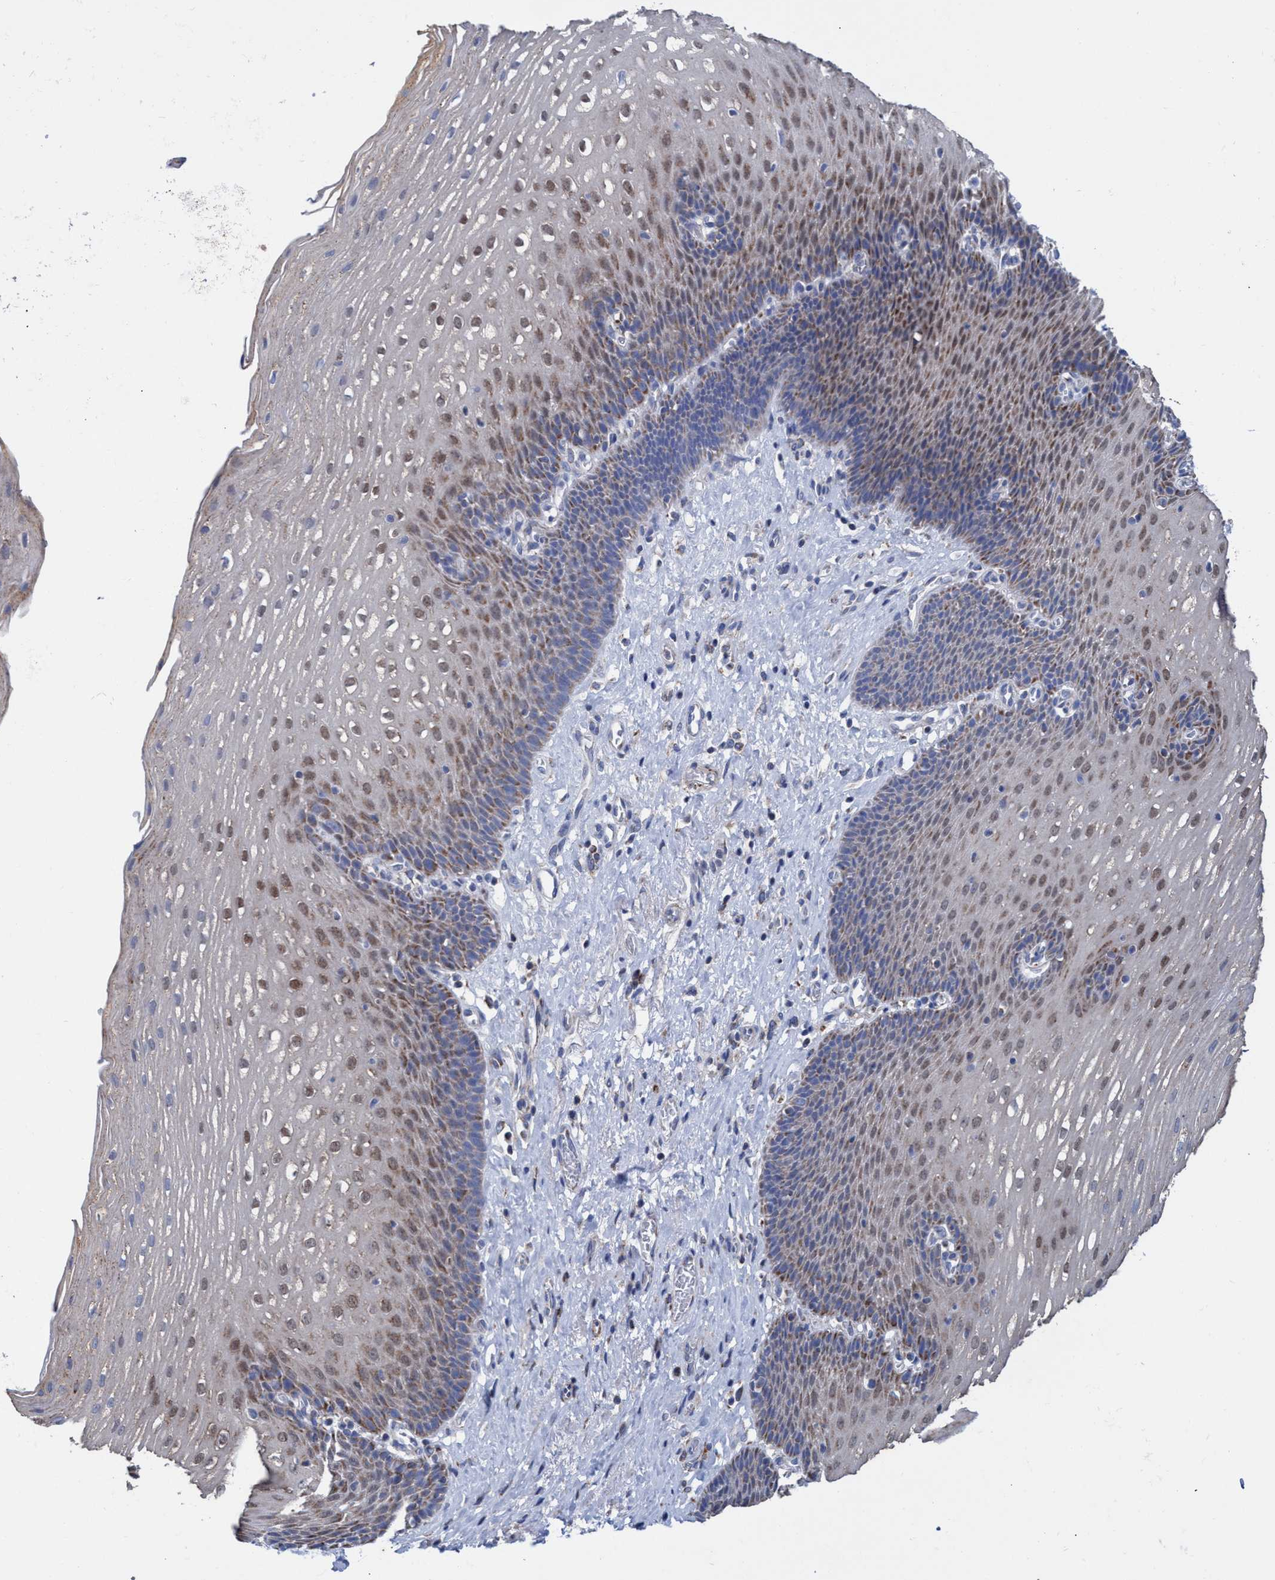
{"staining": {"intensity": "moderate", "quantity": "25%-75%", "location": "cytoplasmic/membranous"}, "tissue": "esophagus", "cell_type": "Squamous epithelial cells", "image_type": "normal", "snomed": [{"axis": "morphology", "description": "Normal tissue, NOS"}, {"axis": "topography", "description": "Esophagus"}], "caption": "A brown stain labels moderate cytoplasmic/membranous positivity of a protein in squamous epithelial cells of normal human esophagus.", "gene": "ZNF750", "patient": {"sex": "male", "age": 48}}